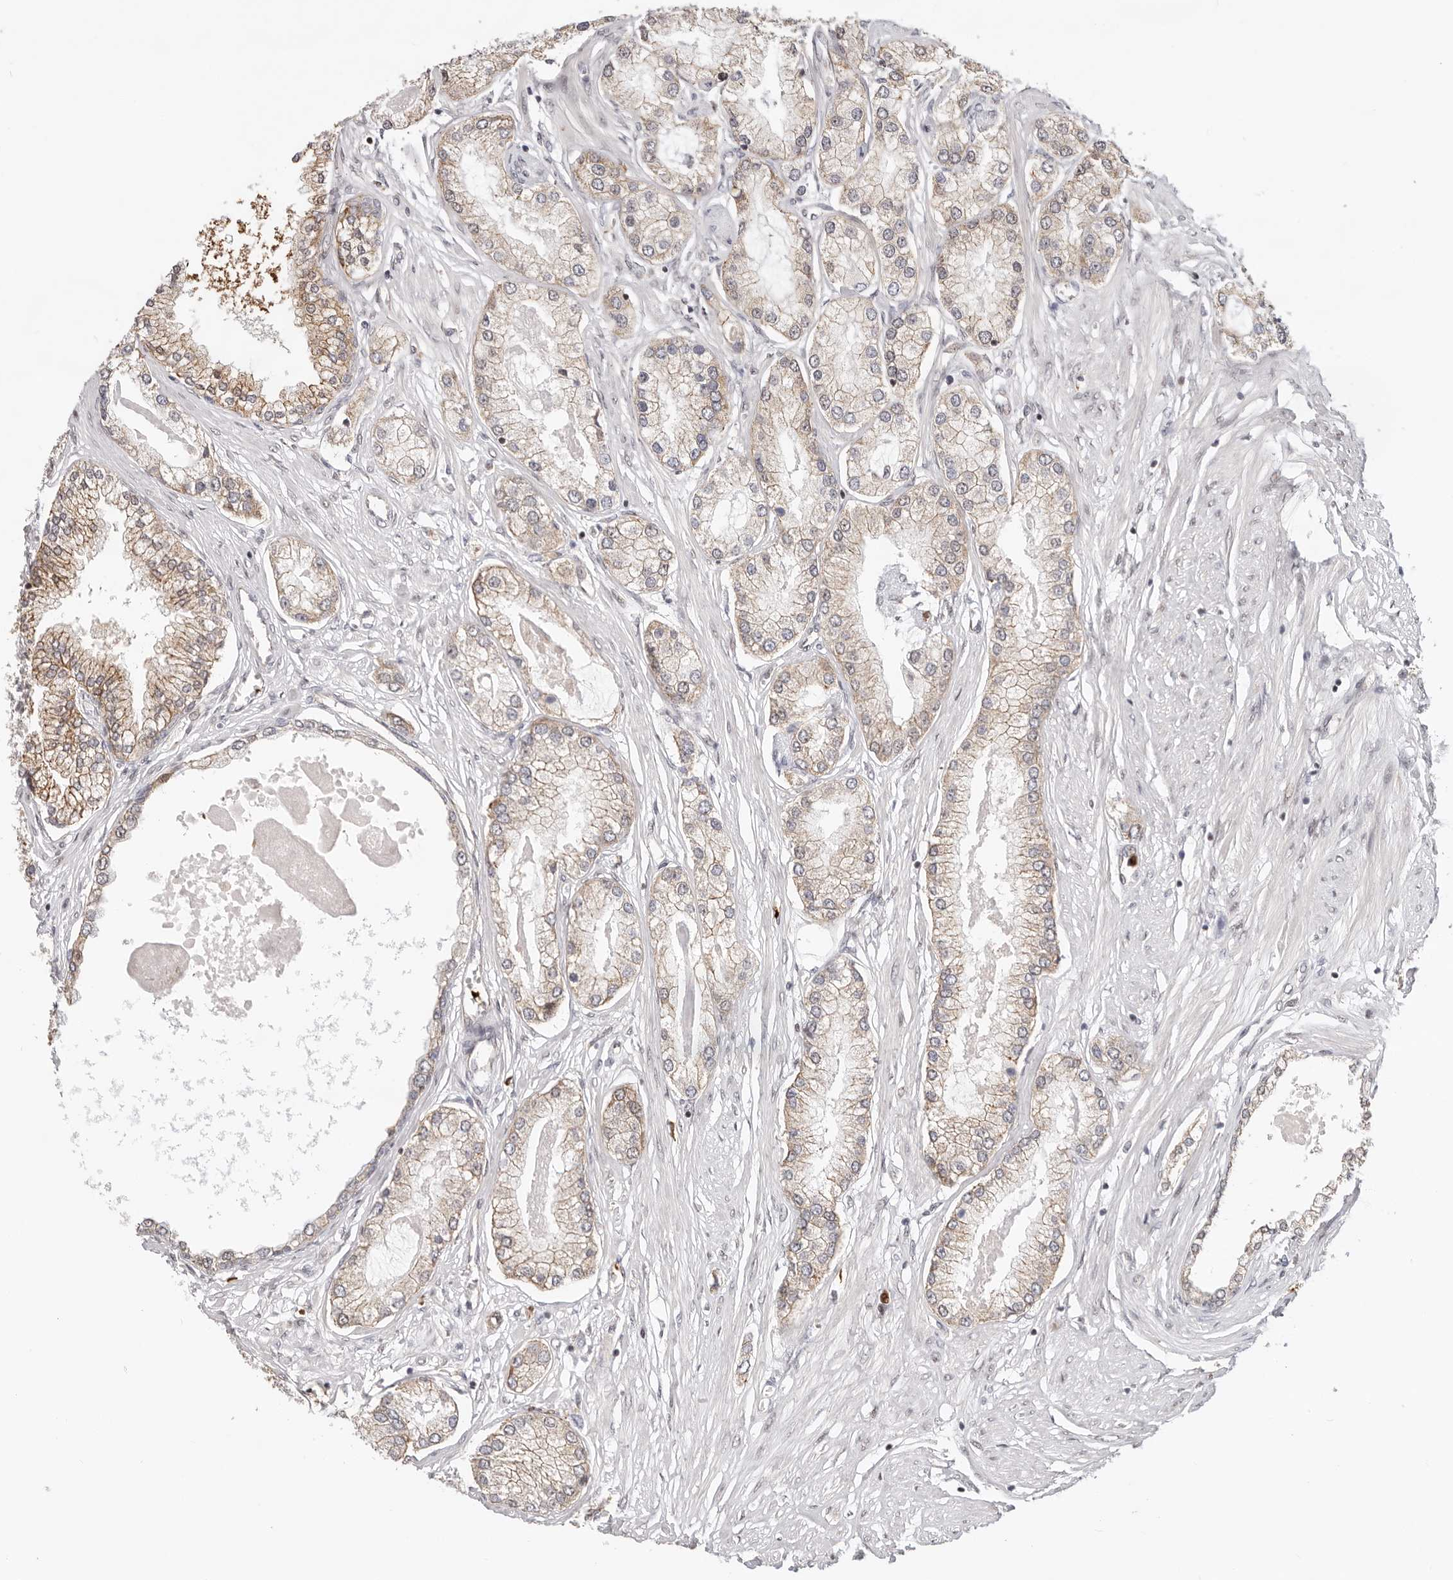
{"staining": {"intensity": "weak", "quantity": "25%-75%", "location": "cytoplasmic/membranous"}, "tissue": "prostate cancer", "cell_type": "Tumor cells", "image_type": "cancer", "snomed": [{"axis": "morphology", "description": "Adenocarcinoma, Low grade"}, {"axis": "topography", "description": "Prostate"}], "caption": "The photomicrograph exhibits staining of low-grade adenocarcinoma (prostate), revealing weak cytoplasmic/membranous protein positivity (brown color) within tumor cells.", "gene": "AFDN", "patient": {"sex": "male", "age": 62}}